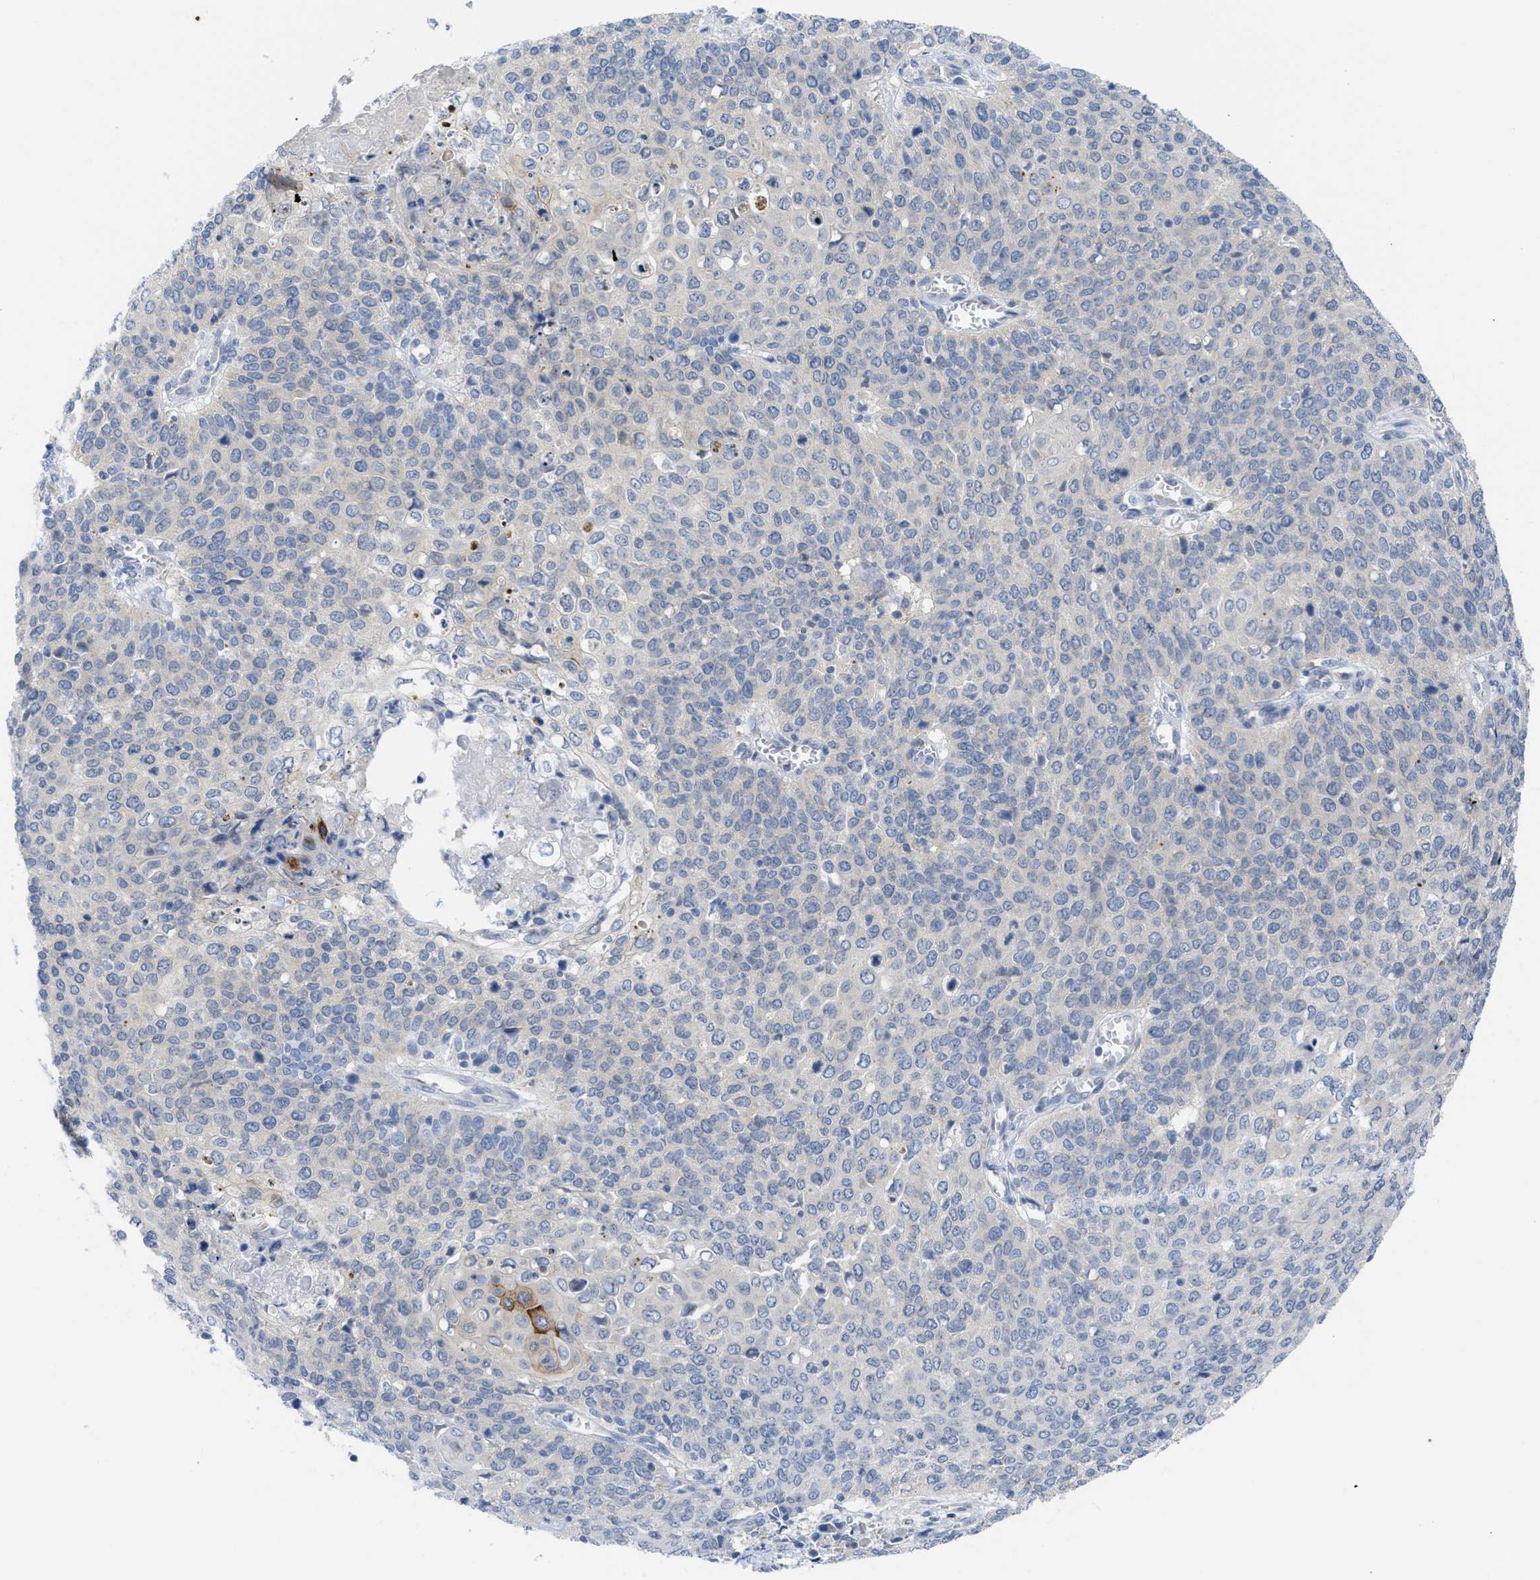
{"staining": {"intensity": "negative", "quantity": "none", "location": "none"}, "tissue": "cervical cancer", "cell_type": "Tumor cells", "image_type": "cancer", "snomed": [{"axis": "morphology", "description": "Squamous cell carcinoma, NOS"}, {"axis": "topography", "description": "Cervix"}], "caption": "Immunohistochemistry (IHC) micrograph of human squamous cell carcinoma (cervical) stained for a protein (brown), which demonstrates no expression in tumor cells.", "gene": "GATD3", "patient": {"sex": "female", "age": 39}}